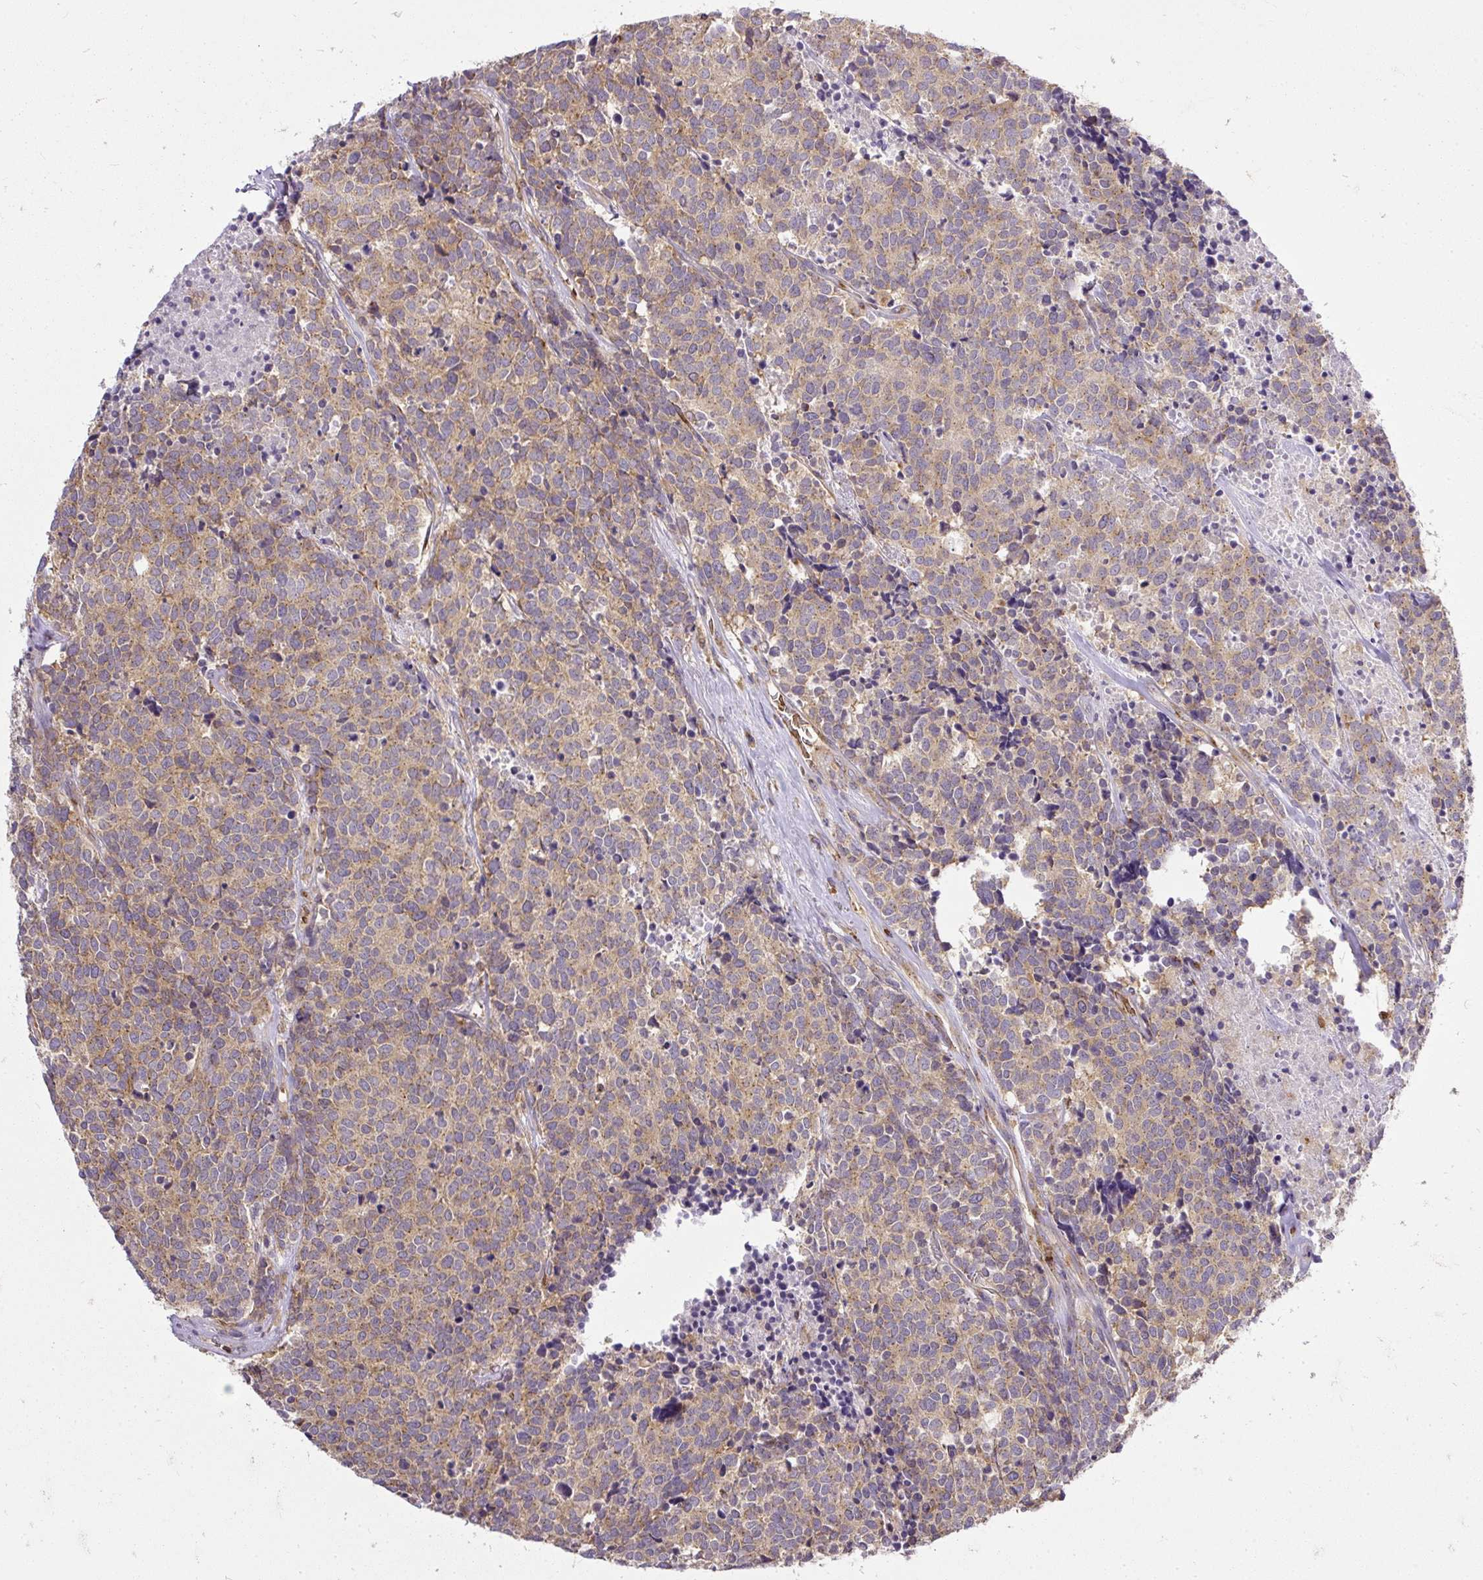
{"staining": {"intensity": "moderate", "quantity": ">75%", "location": "cytoplasmic/membranous"}, "tissue": "carcinoid", "cell_type": "Tumor cells", "image_type": "cancer", "snomed": [{"axis": "morphology", "description": "Carcinoid, malignant, NOS"}, {"axis": "topography", "description": "Skin"}], "caption": "The image displays staining of carcinoid, revealing moderate cytoplasmic/membranous protein staining (brown color) within tumor cells.", "gene": "SMC4", "patient": {"sex": "female", "age": 79}}